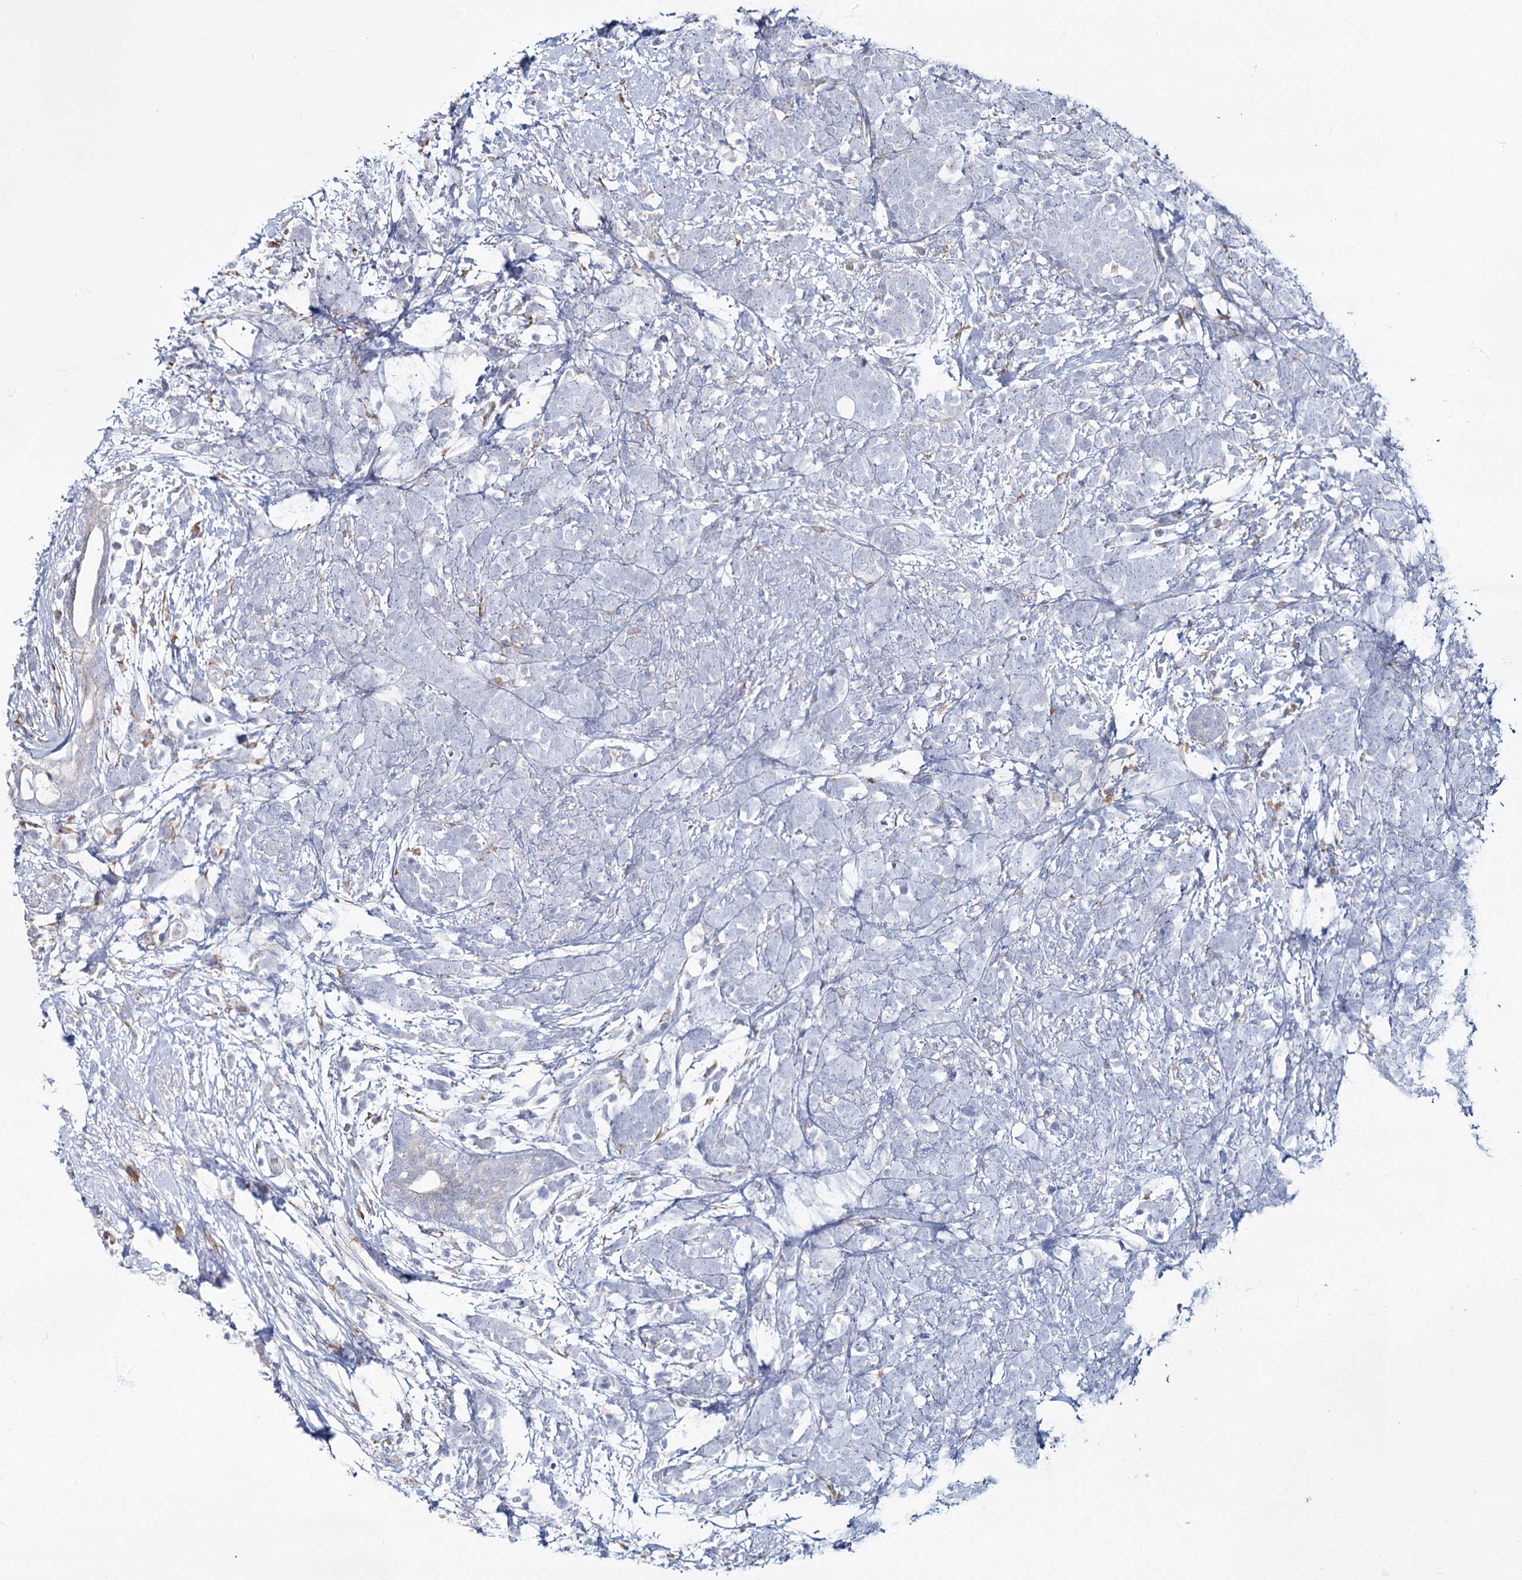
{"staining": {"intensity": "negative", "quantity": "none", "location": "none"}, "tissue": "breast cancer", "cell_type": "Tumor cells", "image_type": "cancer", "snomed": [{"axis": "morphology", "description": "Lobular carcinoma"}, {"axis": "topography", "description": "Breast"}], "caption": "Tumor cells are negative for protein expression in human breast lobular carcinoma.", "gene": "ZCCHC9", "patient": {"sex": "female", "age": 58}}